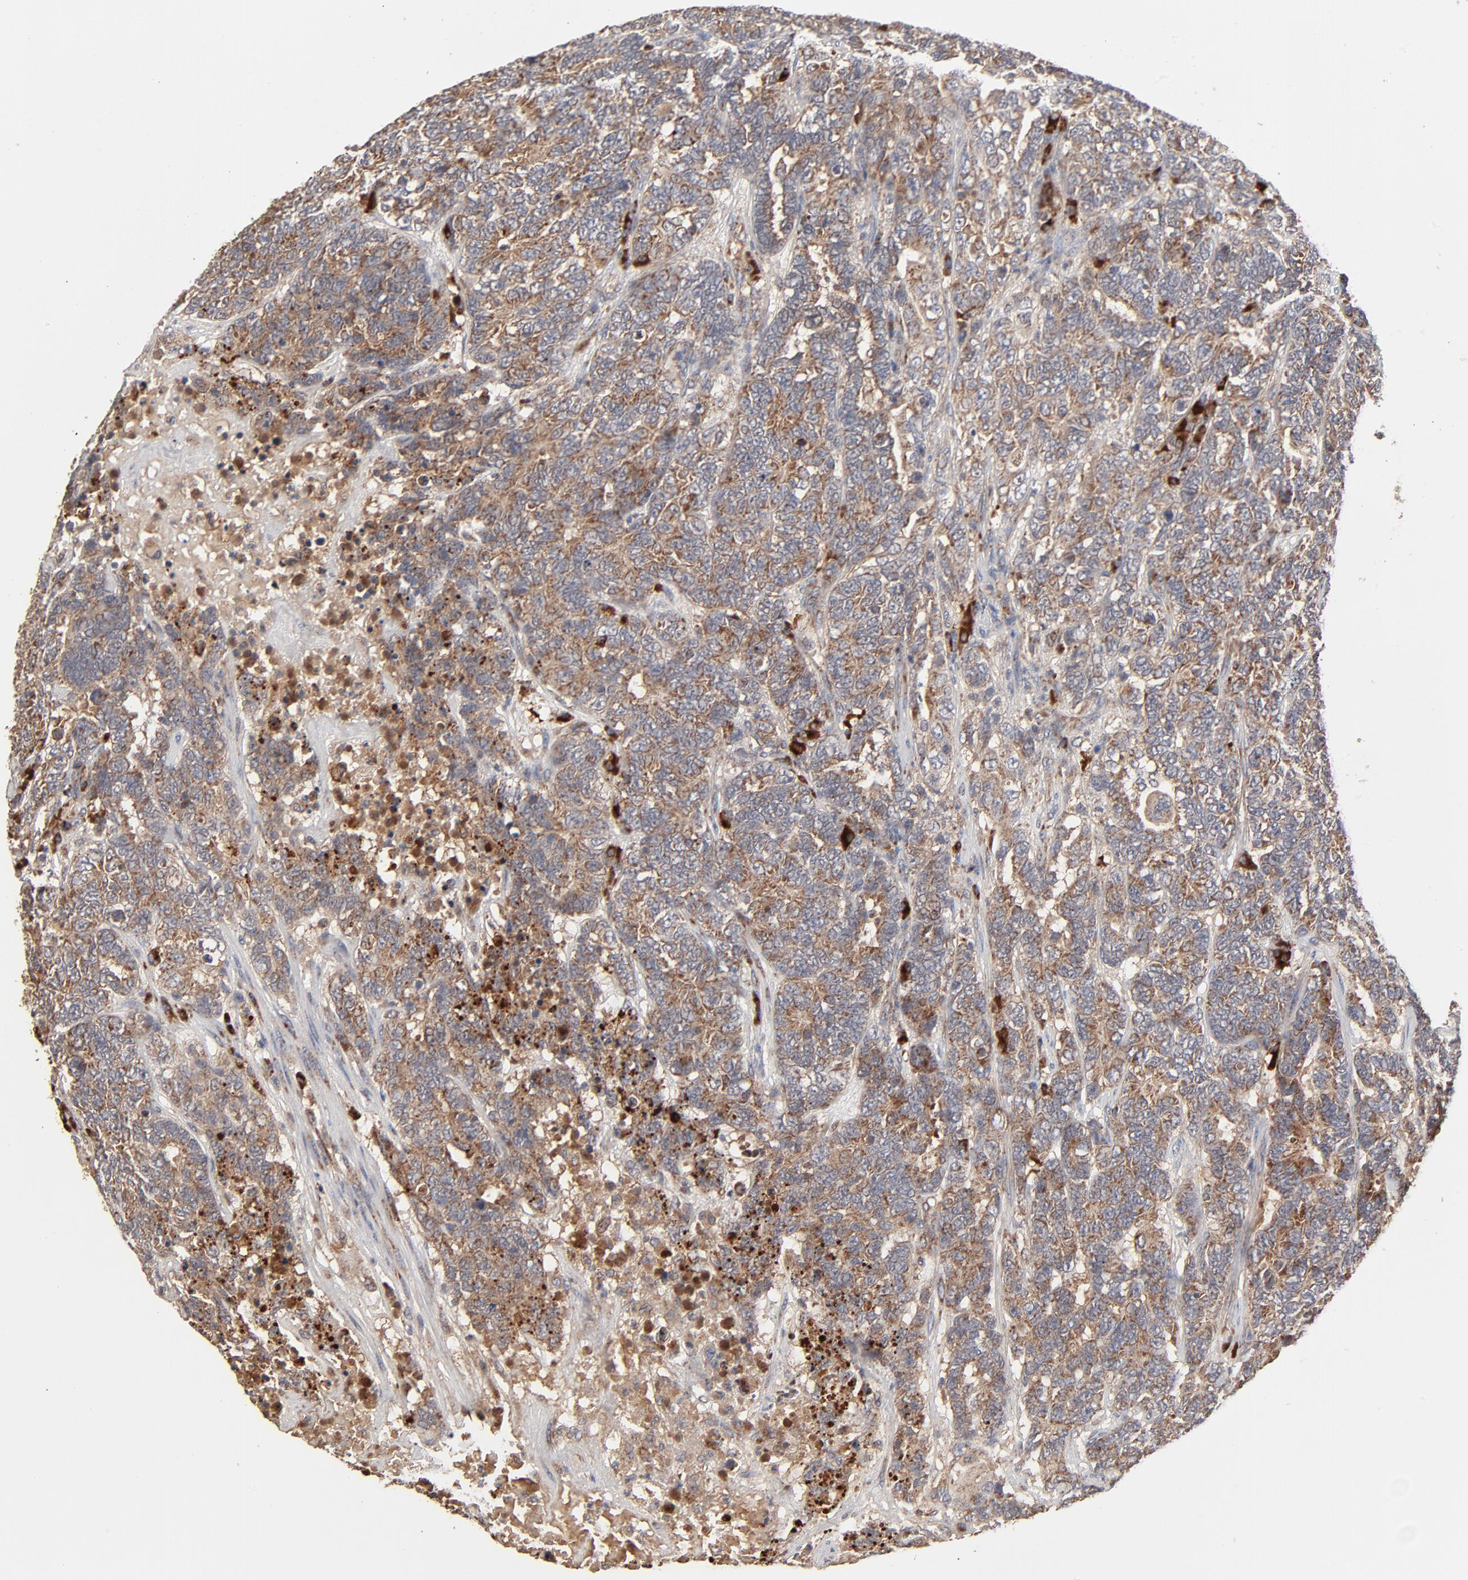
{"staining": {"intensity": "strong", "quantity": ">75%", "location": "cytoplasmic/membranous"}, "tissue": "testis cancer", "cell_type": "Tumor cells", "image_type": "cancer", "snomed": [{"axis": "morphology", "description": "Carcinoma, Embryonal, NOS"}, {"axis": "topography", "description": "Testis"}], "caption": "Brown immunohistochemical staining in human testis cancer (embryonal carcinoma) shows strong cytoplasmic/membranous expression in about >75% of tumor cells.", "gene": "ABLIM3", "patient": {"sex": "male", "age": 26}}